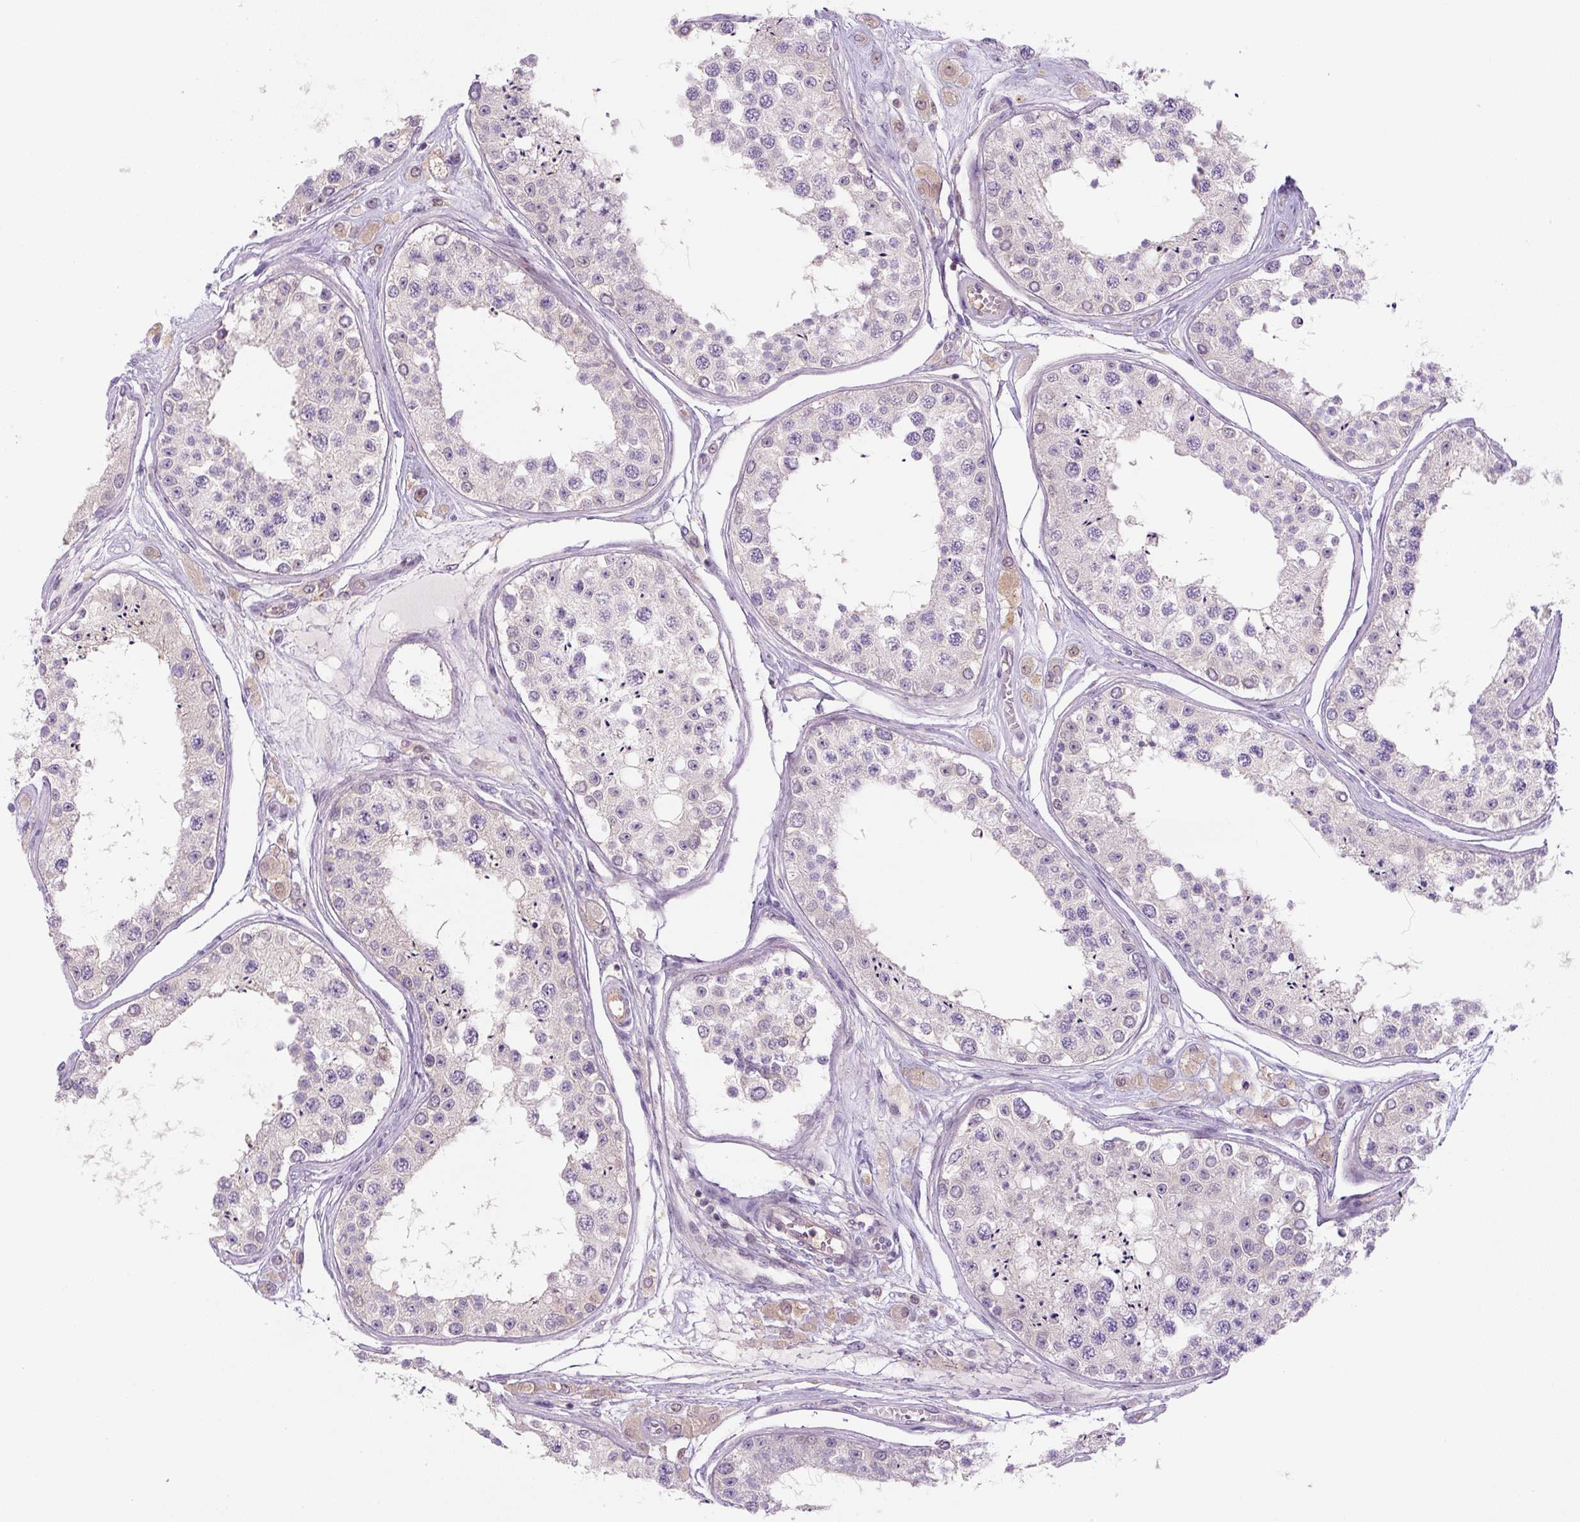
{"staining": {"intensity": "negative", "quantity": "none", "location": "none"}, "tissue": "testis", "cell_type": "Cells in seminiferous ducts", "image_type": "normal", "snomed": [{"axis": "morphology", "description": "Normal tissue, NOS"}, {"axis": "topography", "description": "Testis"}], "caption": "Human testis stained for a protein using immunohistochemistry (IHC) exhibits no positivity in cells in seminiferous ducts.", "gene": "SPSB2", "patient": {"sex": "male", "age": 25}}